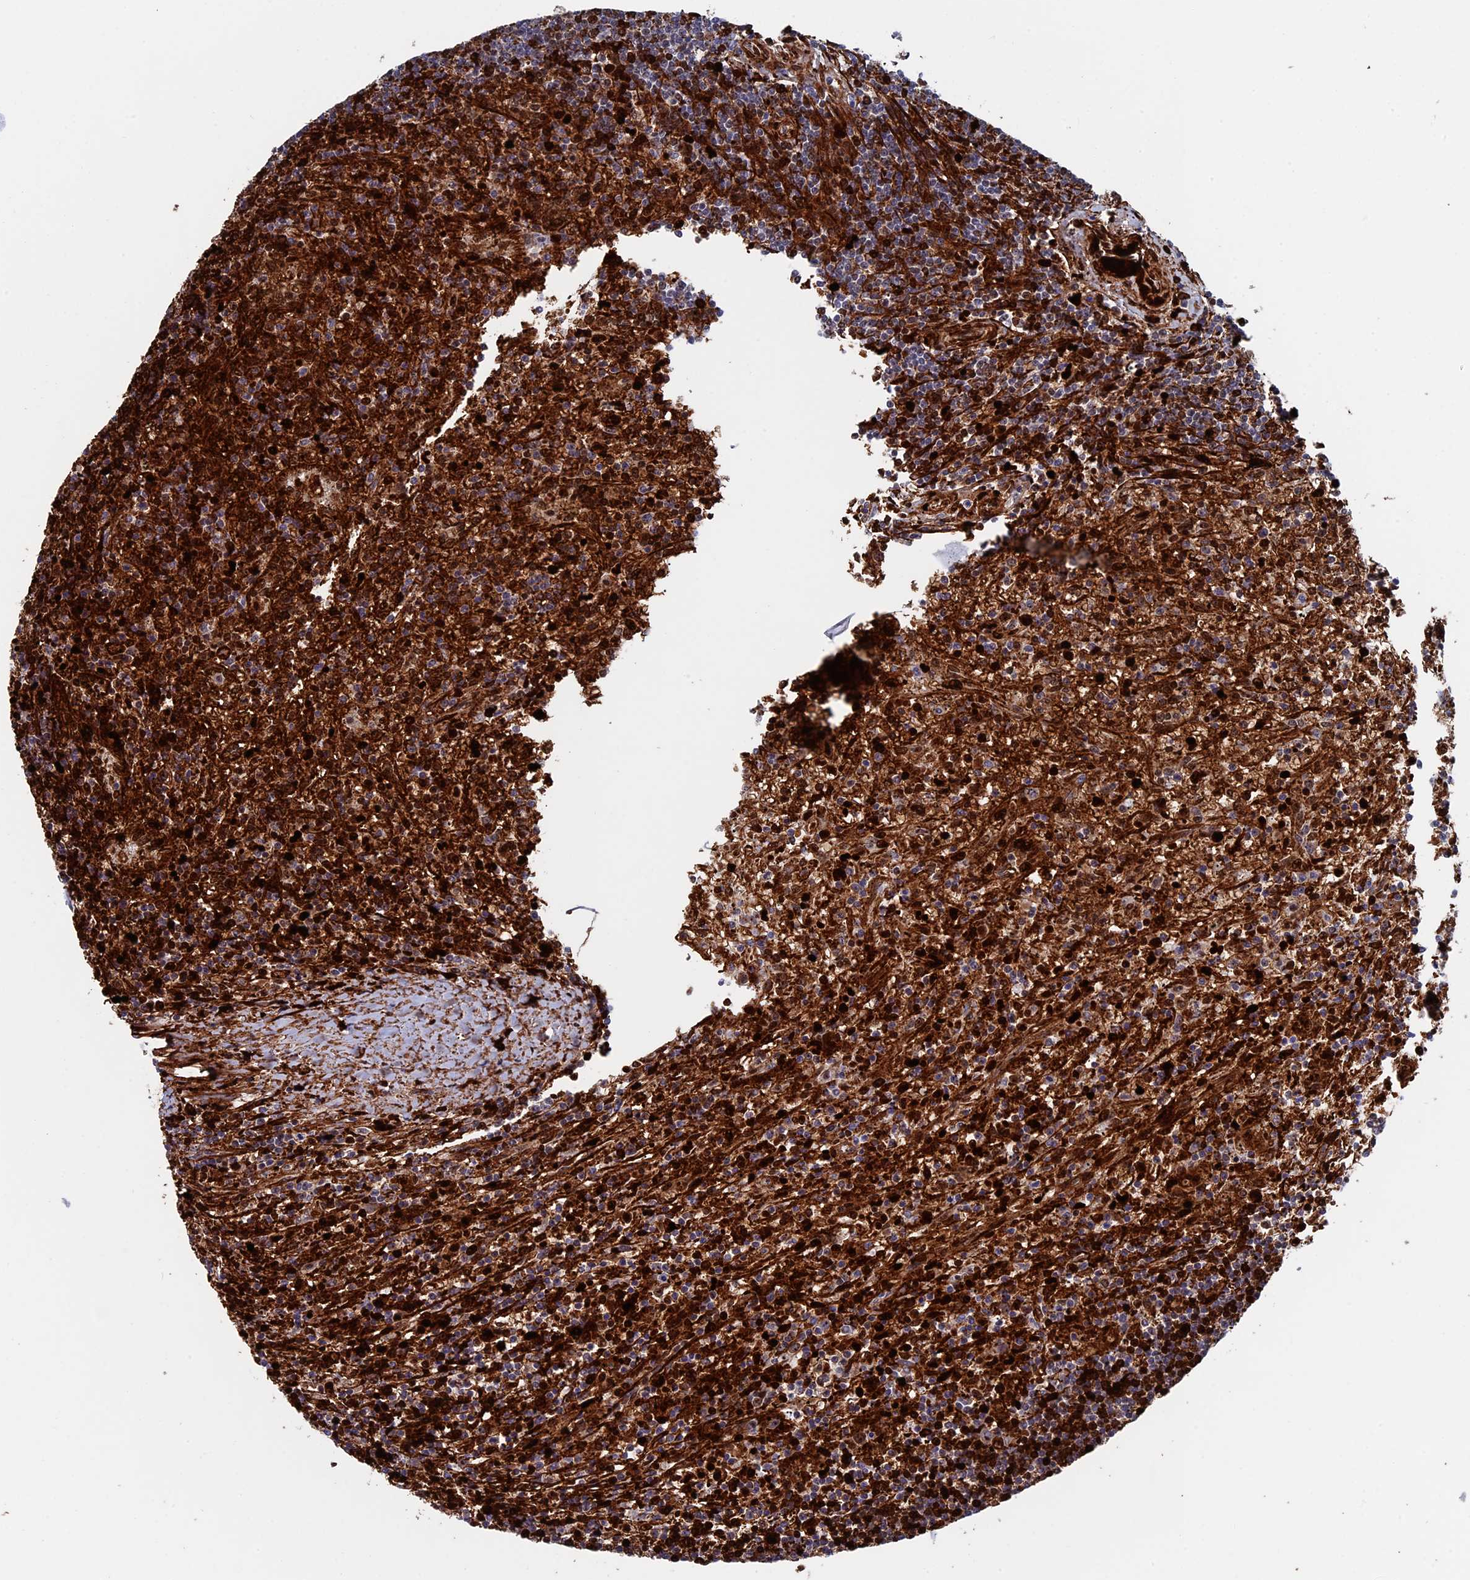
{"staining": {"intensity": "strong", "quantity": "25%-75%", "location": "cytoplasmic/membranous,nuclear"}, "tissue": "lymphoma", "cell_type": "Tumor cells", "image_type": "cancer", "snomed": [{"axis": "morphology", "description": "Malignant lymphoma, non-Hodgkin's type, Low grade"}, {"axis": "topography", "description": "Spleen"}], "caption": "Malignant lymphoma, non-Hodgkin's type (low-grade) stained with DAB (3,3'-diaminobenzidine) IHC reveals high levels of strong cytoplasmic/membranous and nuclear positivity in about 25%-75% of tumor cells.", "gene": "EXOSC9", "patient": {"sex": "male", "age": 76}}